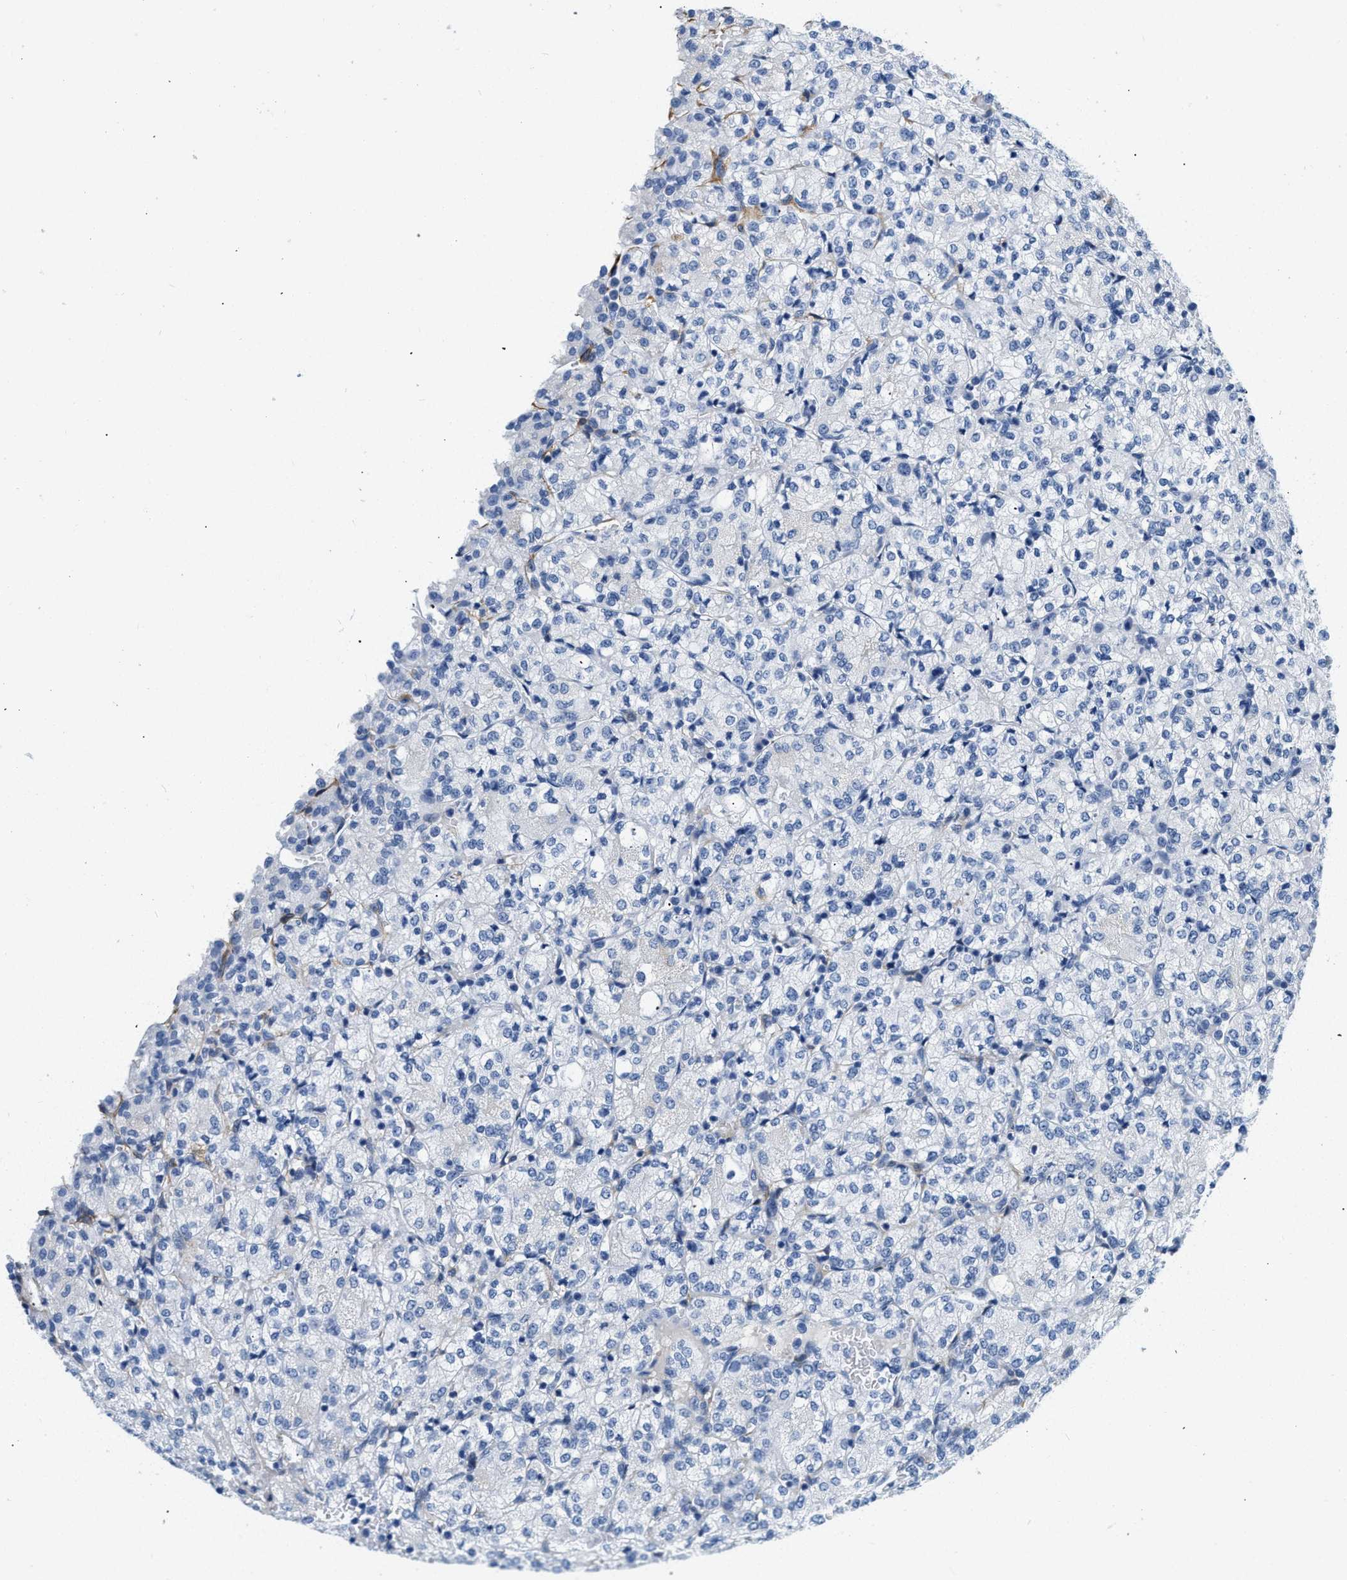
{"staining": {"intensity": "negative", "quantity": "none", "location": "none"}, "tissue": "renal cancer", "cell_type": "Tumor cells", "image_type": "cancer", "snomed": [{"axis": "morphology", "description": "Adenocarcinoma, NOS"}, {"axis": "topography", "description": "Kidney"}], "caption": "The image shows no staining of tumor cells in renal cancer (adenocarcinoma).", "gene": "PDGFRB", "patient": {"sex": "male", "age": 77}}